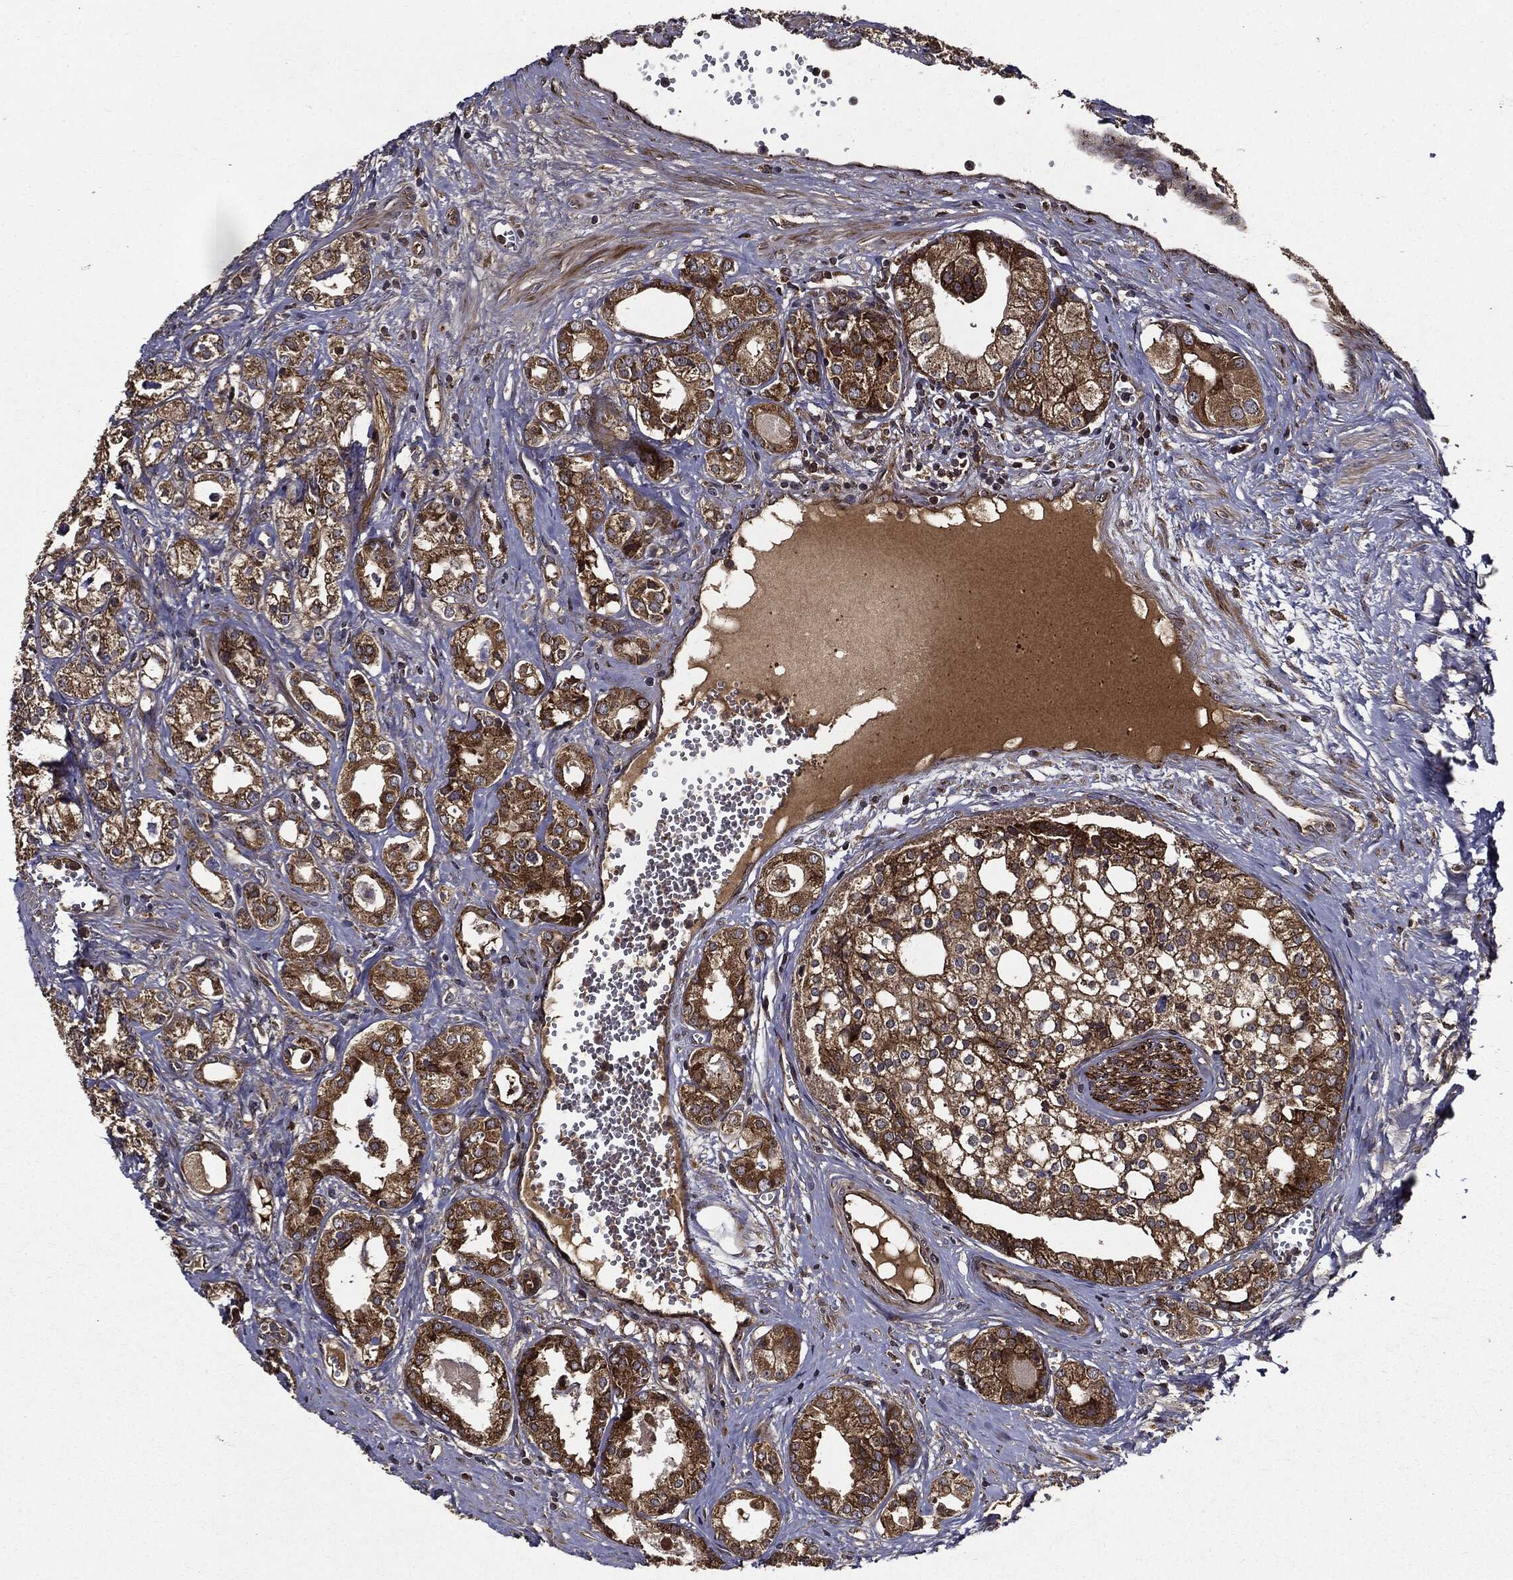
{"staining": {"intensity": "moderate", "quantity": ">75%", "location": "cytoplasmic/membranous"}, "tissue": "prostate cancer", "cell_type": "Tumor cells", "image_type": "cancer", "snomed": [{"axis": "morphology", "description": "Adenocarcinoma, NOS"}, {"axis": "topography", "description": "Prostate and seminal vesicle, NOS"}, {"axis": "topography", "description": "Prostate"}], "caption": "Prostate cancer (adenocarcinoma) was stained to show a protein in brown. There is medium levels of moderate cytoplasmic/membranous positivity in about >75% of tumor cells. The protein is stained brown, and the nuclei are stained in blue (DAB IHC with brightfield microscopy, high magnification).", "gene": "HTT", "patient": {"sex": "male", "age": 62}}